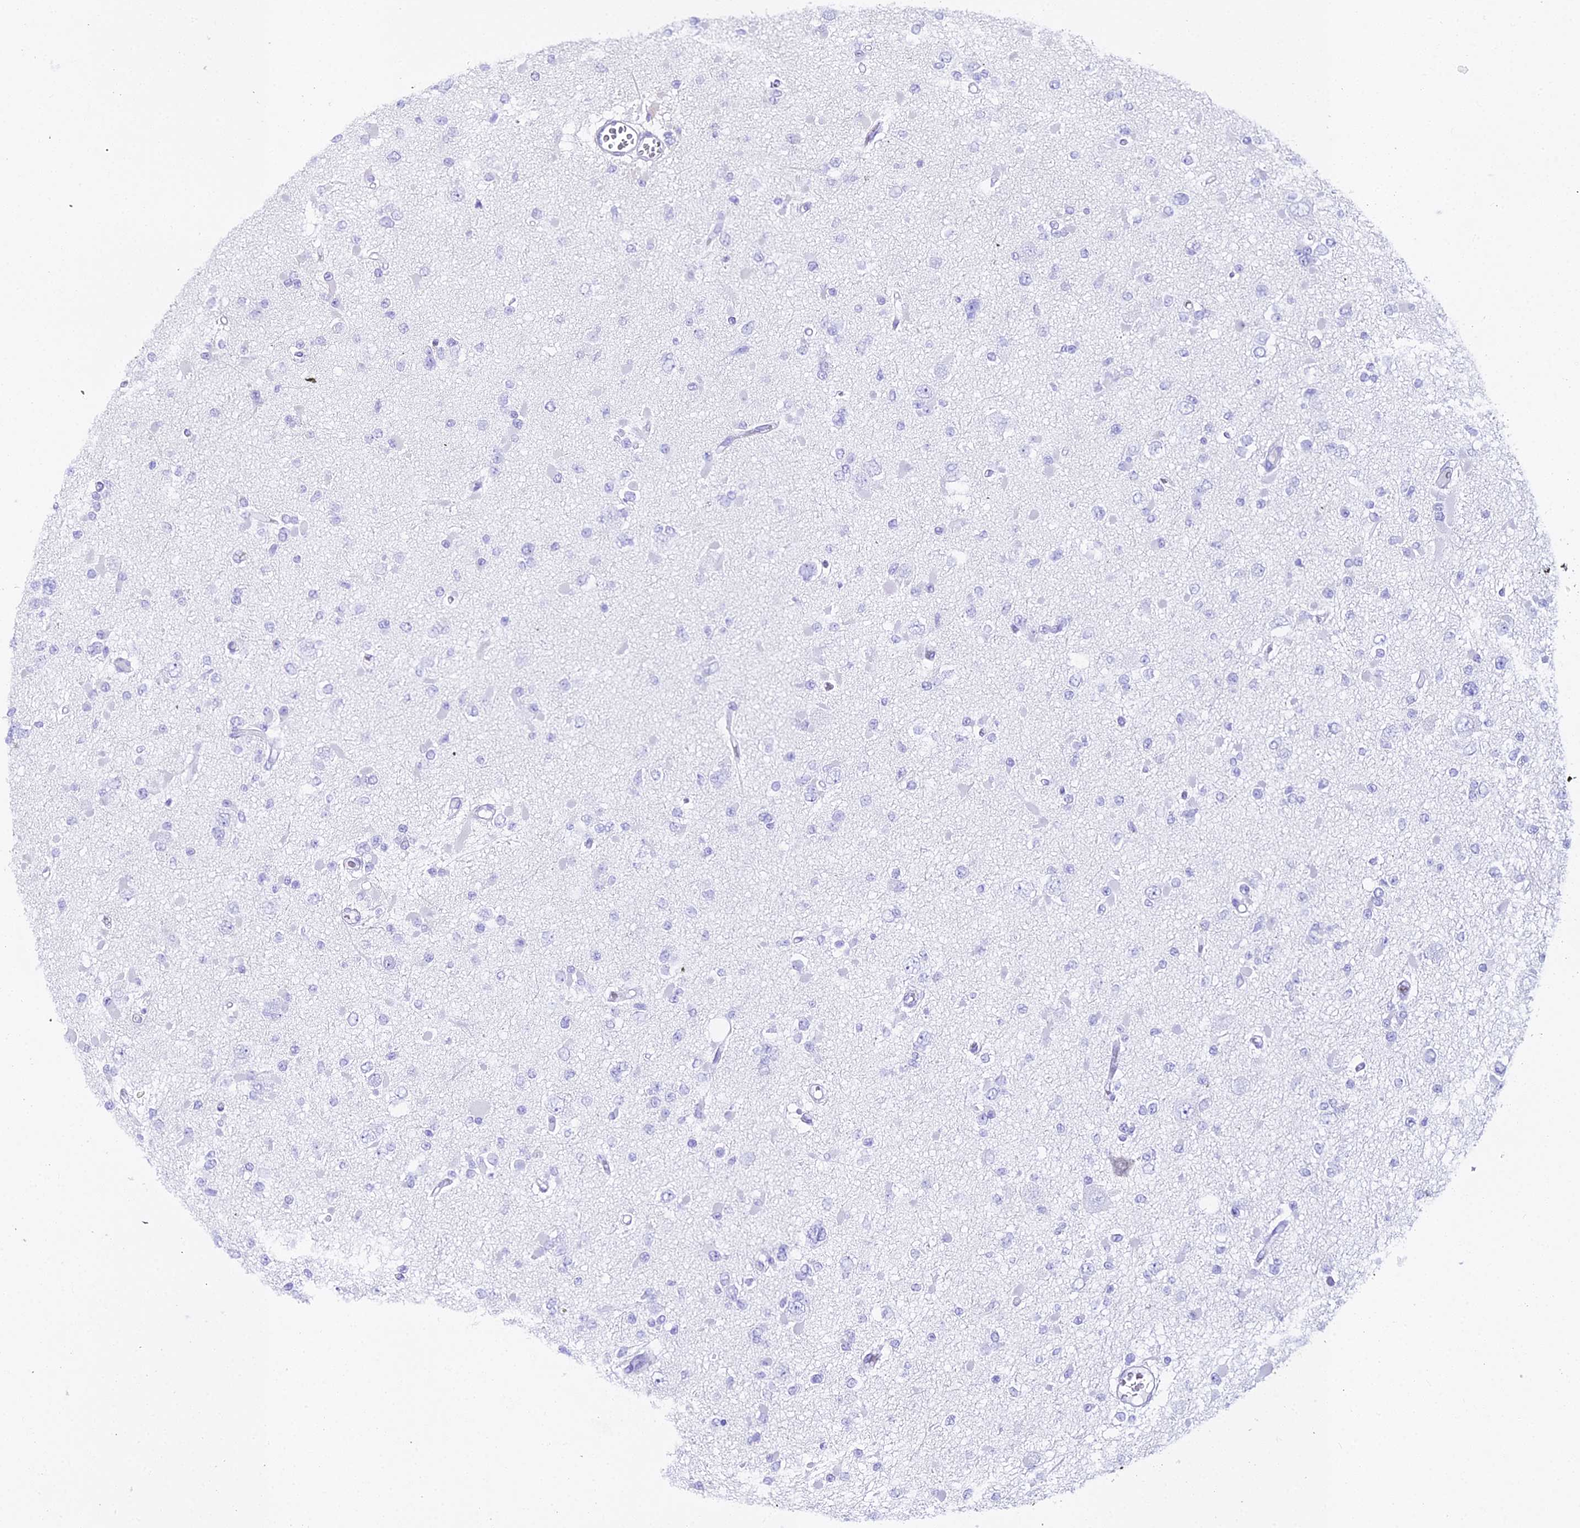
{"staining": {"intensity": "negative", "quantity": "none", "location": "none"}, "tissue": "glioma", "cell_type": "Tumor cells", "image_type": "cancer", "snomed": [{"axis": "morphology", "description": "Glioma, malignant, Low grade"}, {"axis": "topography", "description": "Brain"}], "caption": "DAB (3,3'-diaminobenzidine) immunohistochemical staining of malignant low-grade glioma reveals no significant expression in tumor cells.", "gene": "GLYAT", "patient": {"sex": "female", "age": 22}}